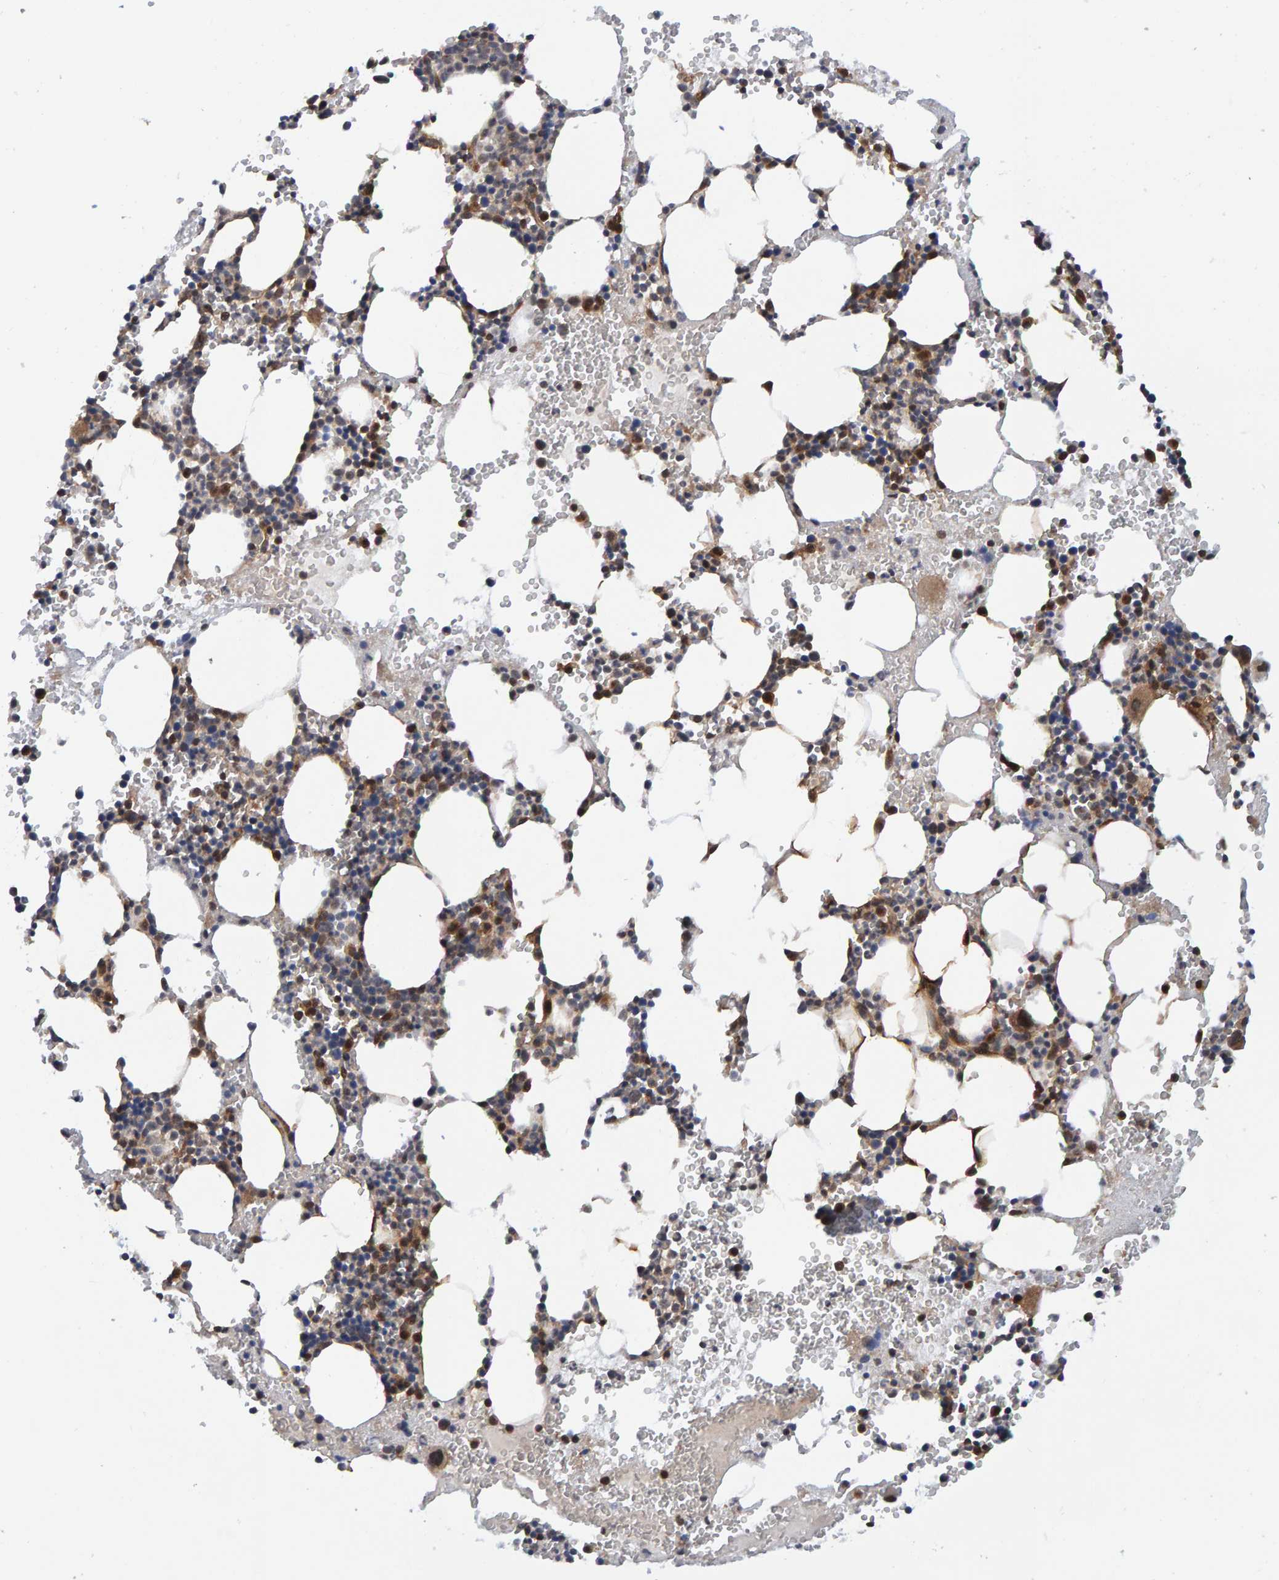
{"staining": {"intensity": "moderate", "quantity": "25%-75%", "location": "cytoplasmic/membranous"}, "tissue": "bone marrow", "cell_type": "Hematopoietic cells", "image_type": "normal", "snomed": [{"axis": "morphology", "description": "Normal tissue, NOS"}, {"axis": "morphology", "description": "Inflammation, NOS"}, {"axis": "topography", "description": "Bone marrow"}], "caption": "Moderate cytoplasmic/membranous positivity for a protein is present in about 25%-75% of hematopoietic cells of benign bone marrow using immunohistochemistry (IHC).", "gene": "SCRN2", "patient": {"sex": "female", "age": 67}}